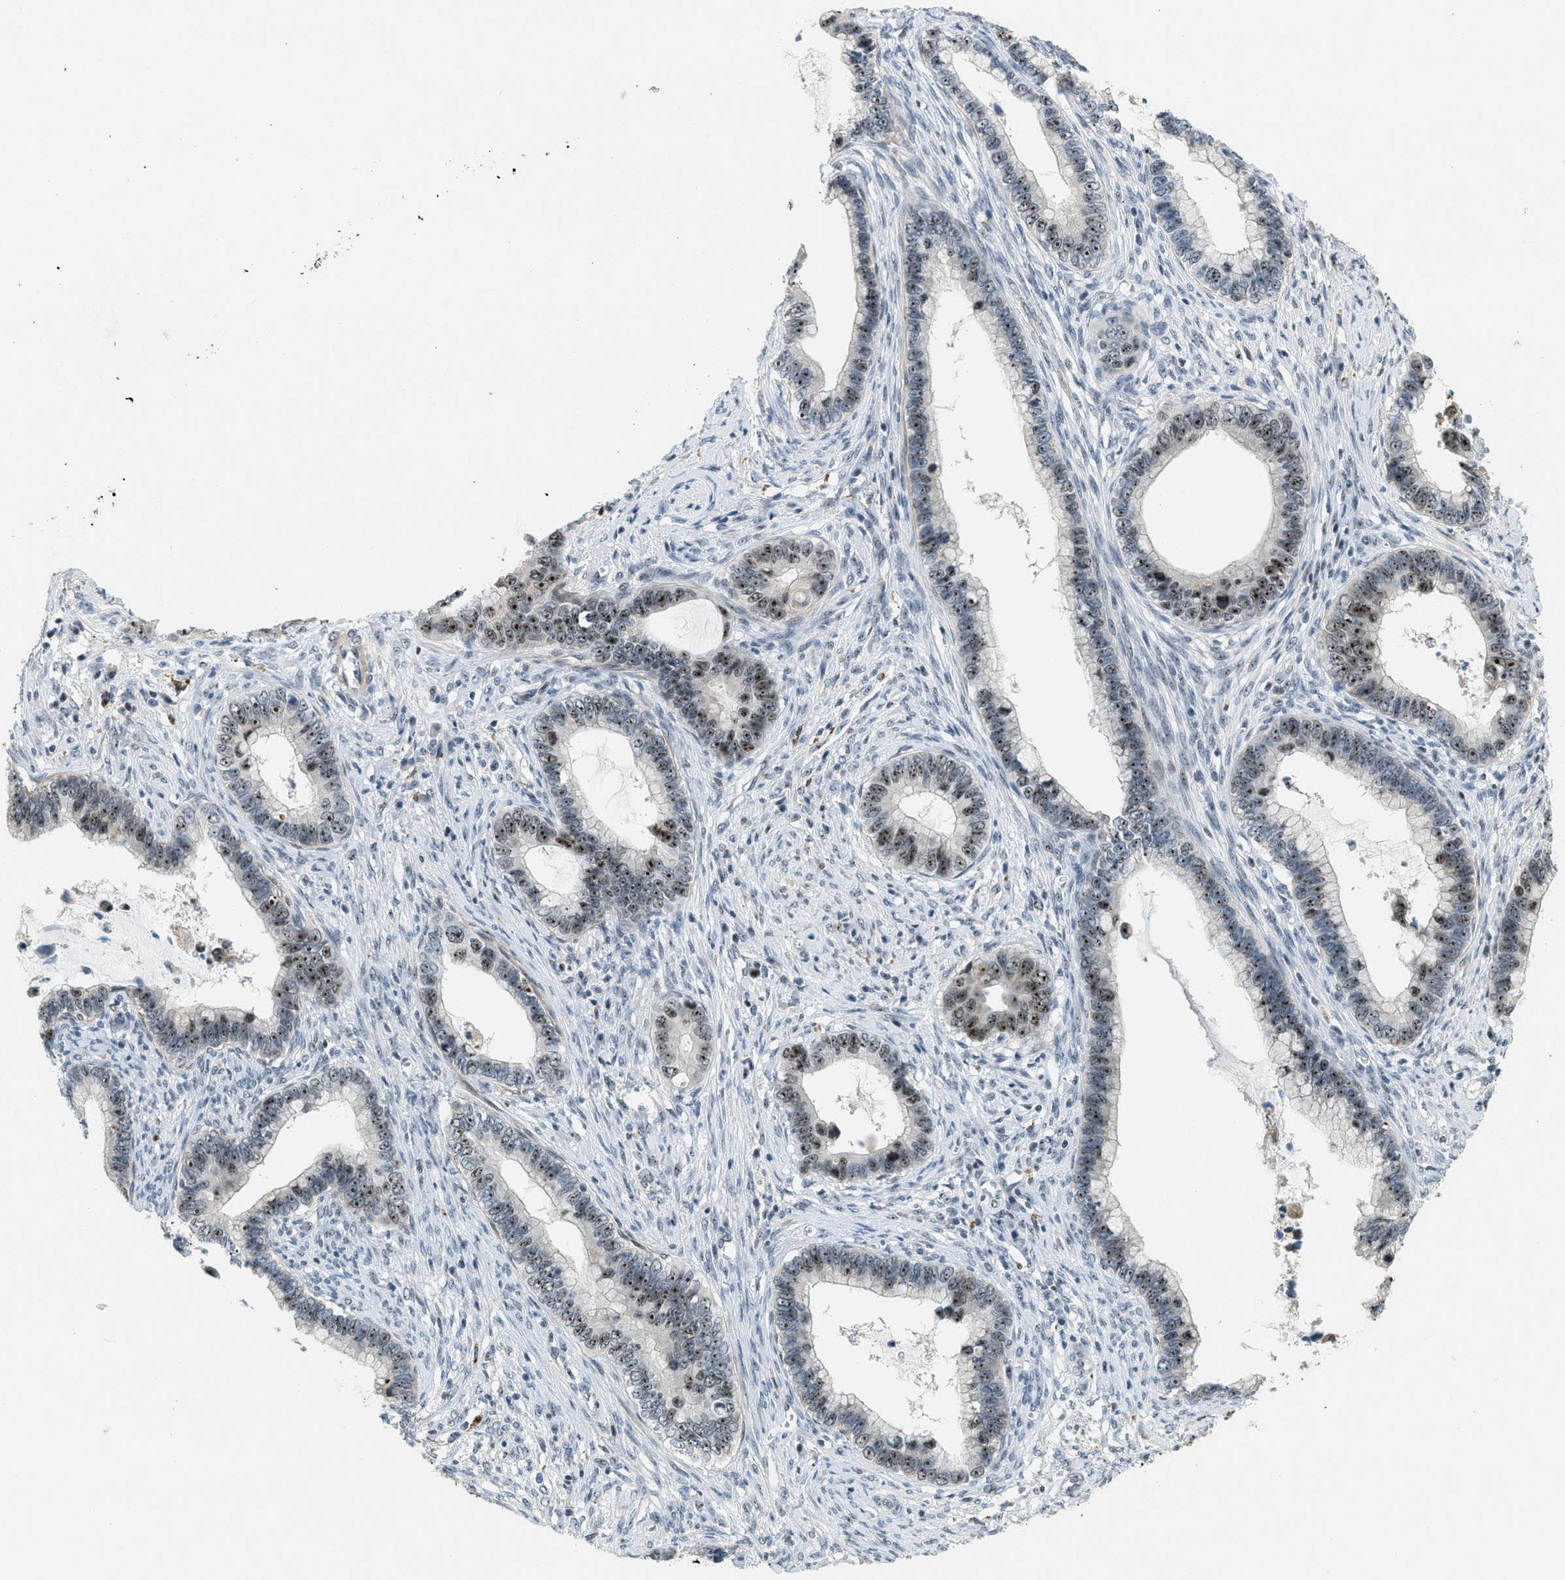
{"staining": {"intensity": "moderate", "quantity": ">75%", "location": "nuclear"}, "tissue": "cervical cancer", "cell_type": "Tumor cells", "image_type": "cancer", "snomed": [{"axis": "morphology", "description": "Adenocarcinoma, NOS"}, {"axis": "topography", "description": "Cervix"}], "caption": "Immunohistochemistry (IHC) photomicrograph of cervical cancer stained for a protein (brown), which exhibits medium levels of moderate nuclear staining in about >75% of tumor cells.", "gene": "DDX47", "patient": {"sex": "female", "age": 44}}